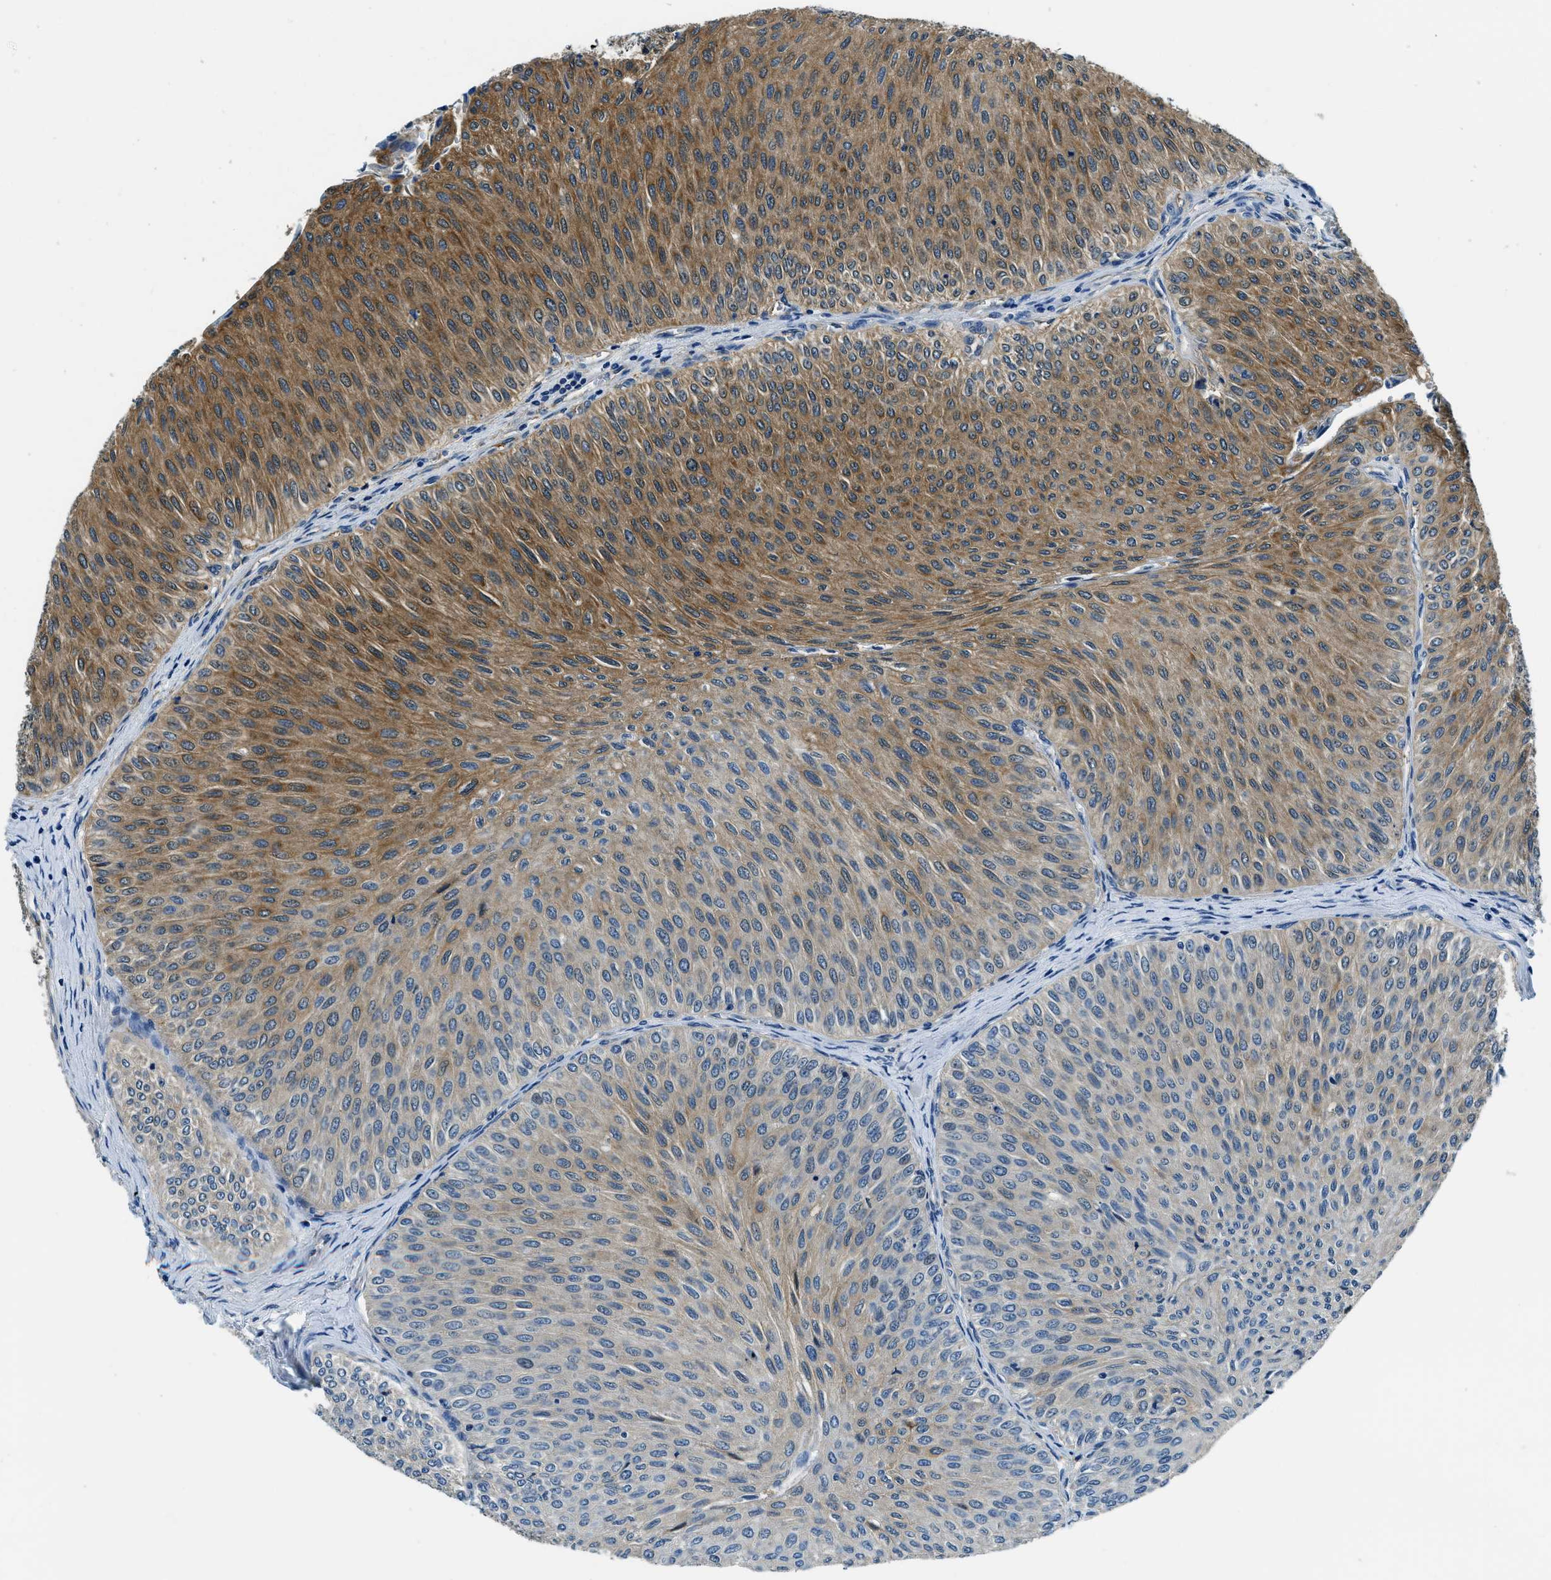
{"staining": {"intensity": "moderate", "quantity": "25%-75%", "location": "cytoplasmic/membranous"}, "tissue": "urothelial cancer", "cell_type": "Tumor cells", "image_type": "cancer", "snomed": [{"axis": "morphology", "description": "Urothelial carcinoma, Low grade"}, {"axis": "topography", "description": "Urinary bladder"}], "caption": "Immunohistochemical staining of human low-grade urothelial carcinoma displays medium levels of moderate cytoplasmic/membranous protein expression in approximately 25%-75% of tumor cells.", "gene": "TWF1", "patient": {"sex": "male", "age": 78}}